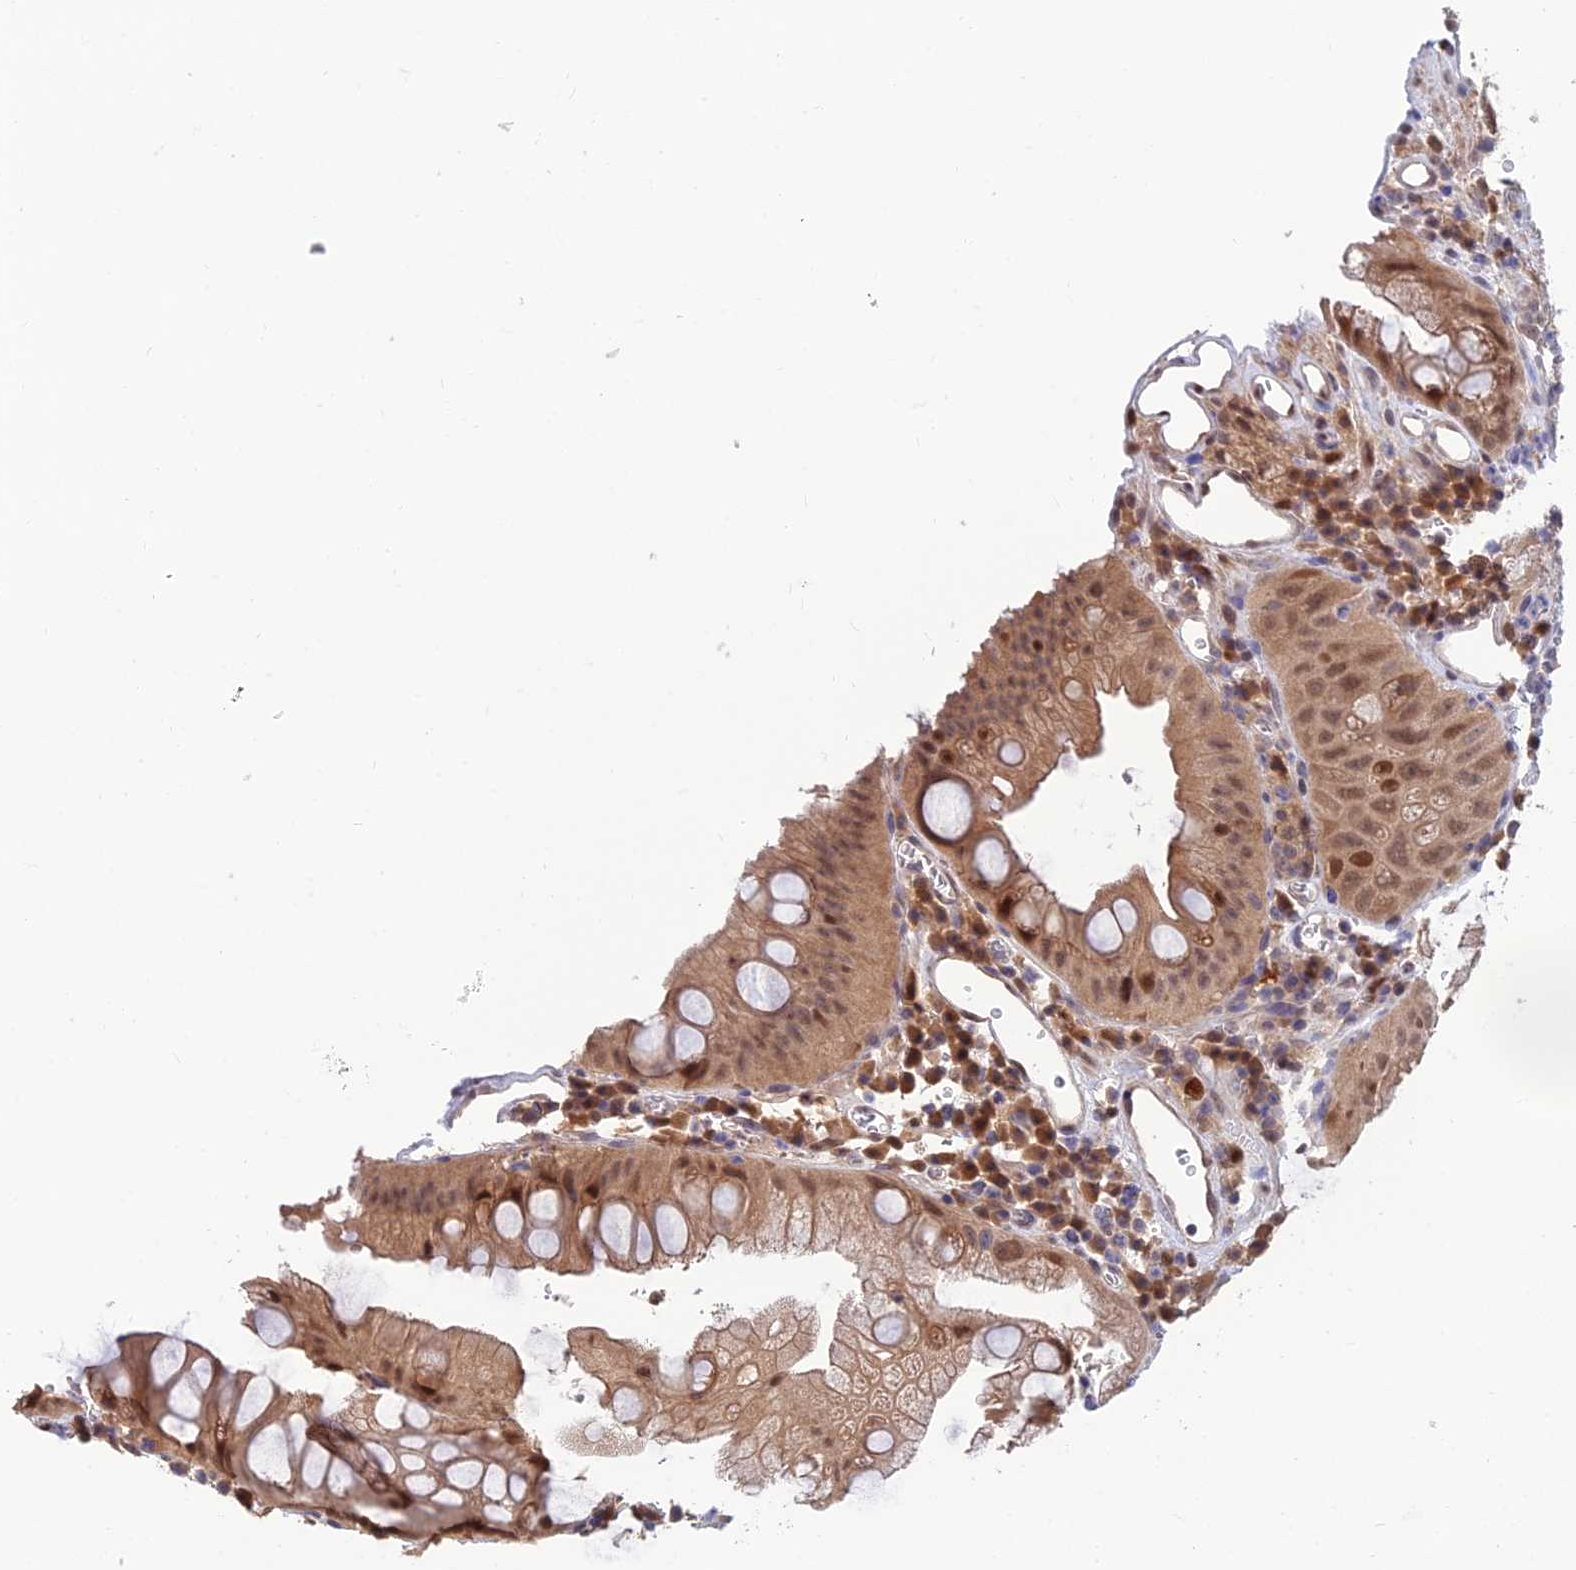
{"staining": {"intensity": "strong", "quantity": ">75%", "location": "cytoplasmic/membranous,nuclear"}, "tissue": "colorectal cancer", "cell_type": "Tumor cells", "image_type": "cancer", "snomed": [{"axis": "morphology", "description": "Adenocarcinoma, NOS"}, {"axis": "topography", "description": "Rectum"}], "caption": "There is high levels of strong cytoplasmic/membranous and nuclear expression in tumor cells of colorectal cancer (adenocarcinoma), as demonstrated by immunohistochemical staining (brown color).", "gene": "DNPEP", "patient": {"sex": "male", "age": 63}}